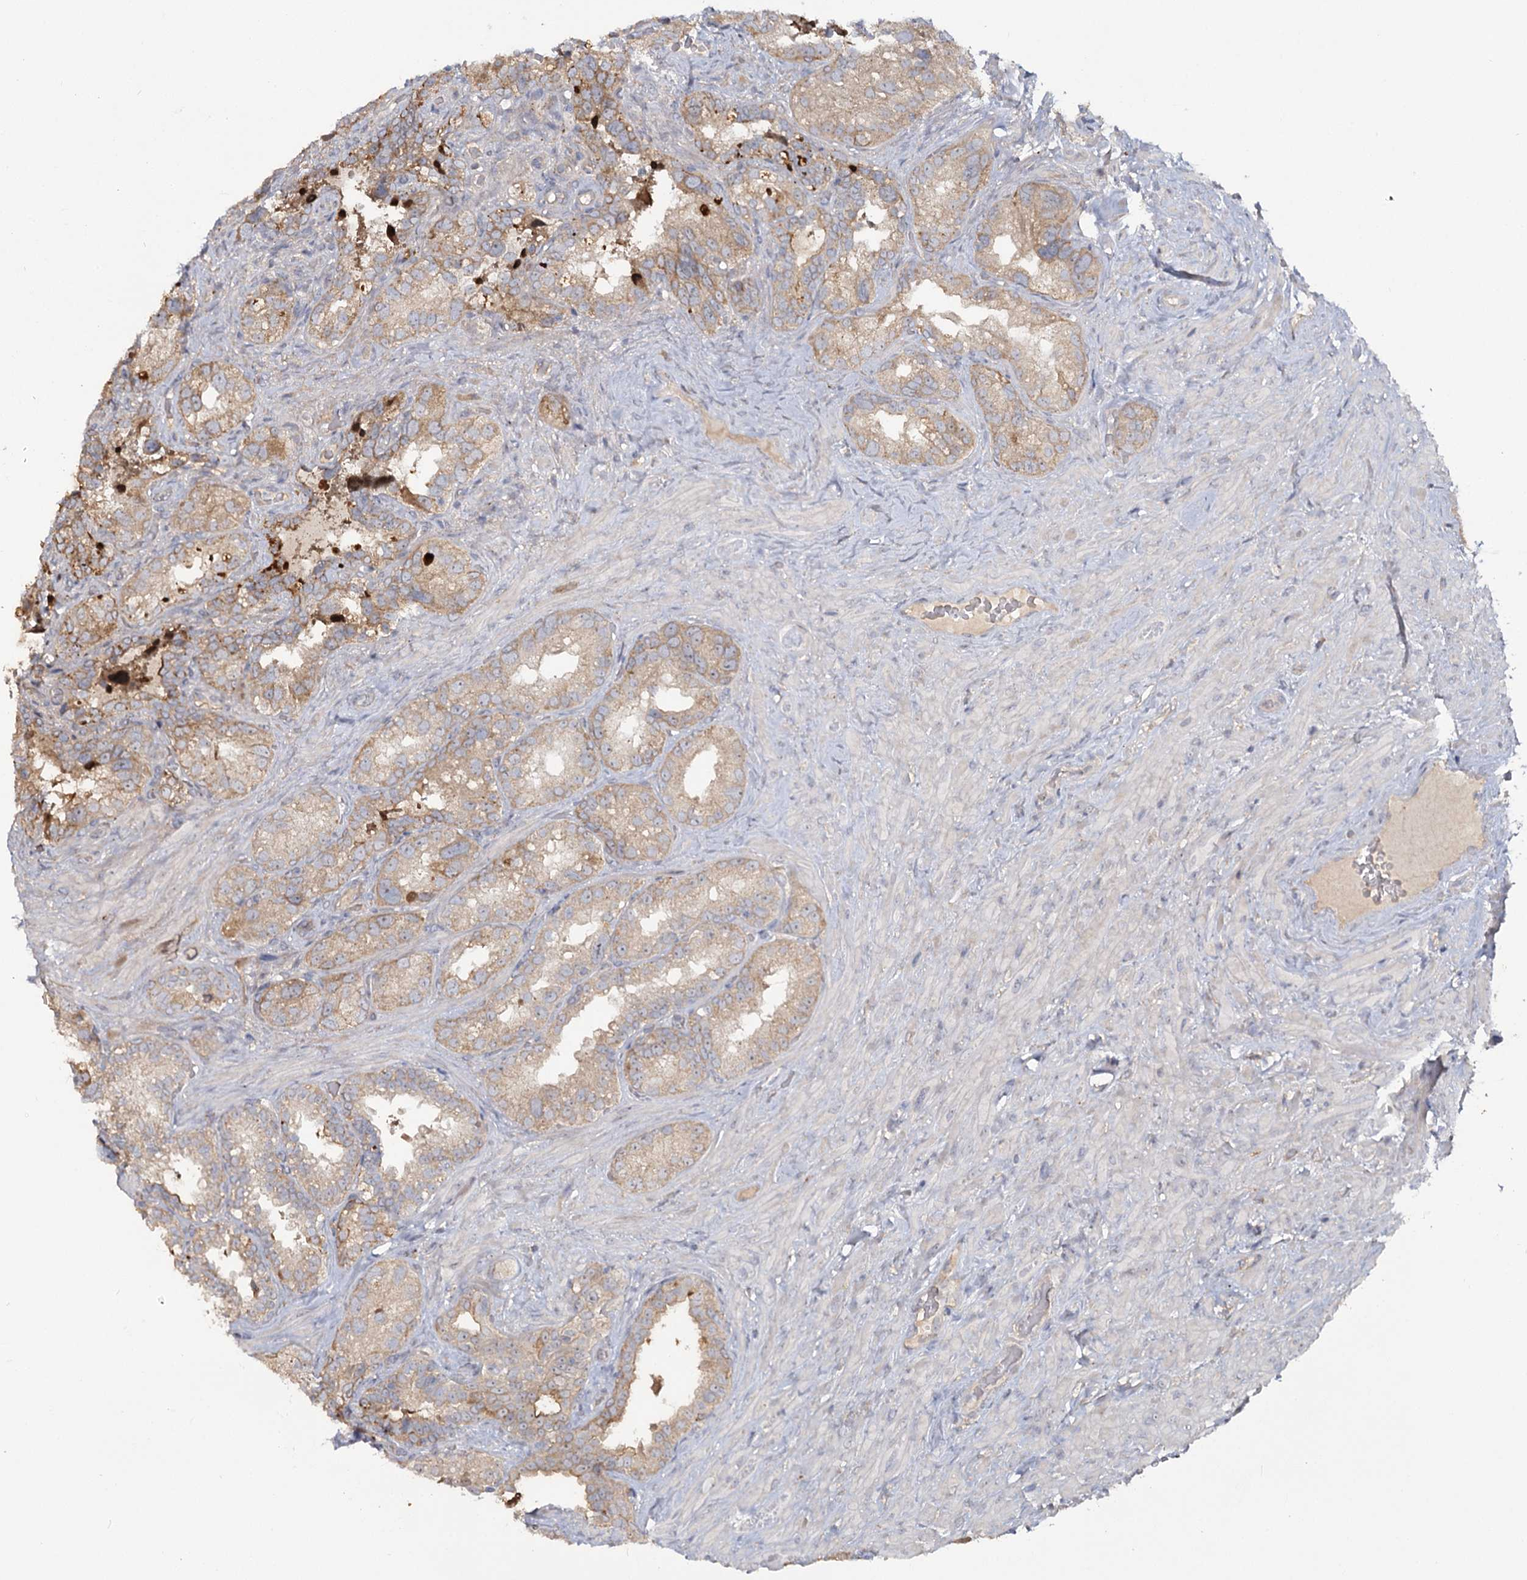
{"staining": {"intensity": "moderate", "quantity": "<25%", "location": "cytoplasmic/membranous"}, "tissue": "seminal vesicle", "cell_type": "Glandular cells", "image_type": "normal", "snomed": [{"axis": "morphology", "description": "Normal tissue, NOS"}, {"axis": "topography", "description": "Seminal veicle"}, {"axis": "topography", "description": "Peripheral nerve tissue"}], "caption": "High-power microscopy captured an immunohistochemistry (IHC) micrograph of benign seminal vesicle, revealing moderate cytoplasmic/membranous staining in approximately <25% of glandular cells.", "gene": "ANGPTL5", "patient": {"sex": "male", "age": 67}}